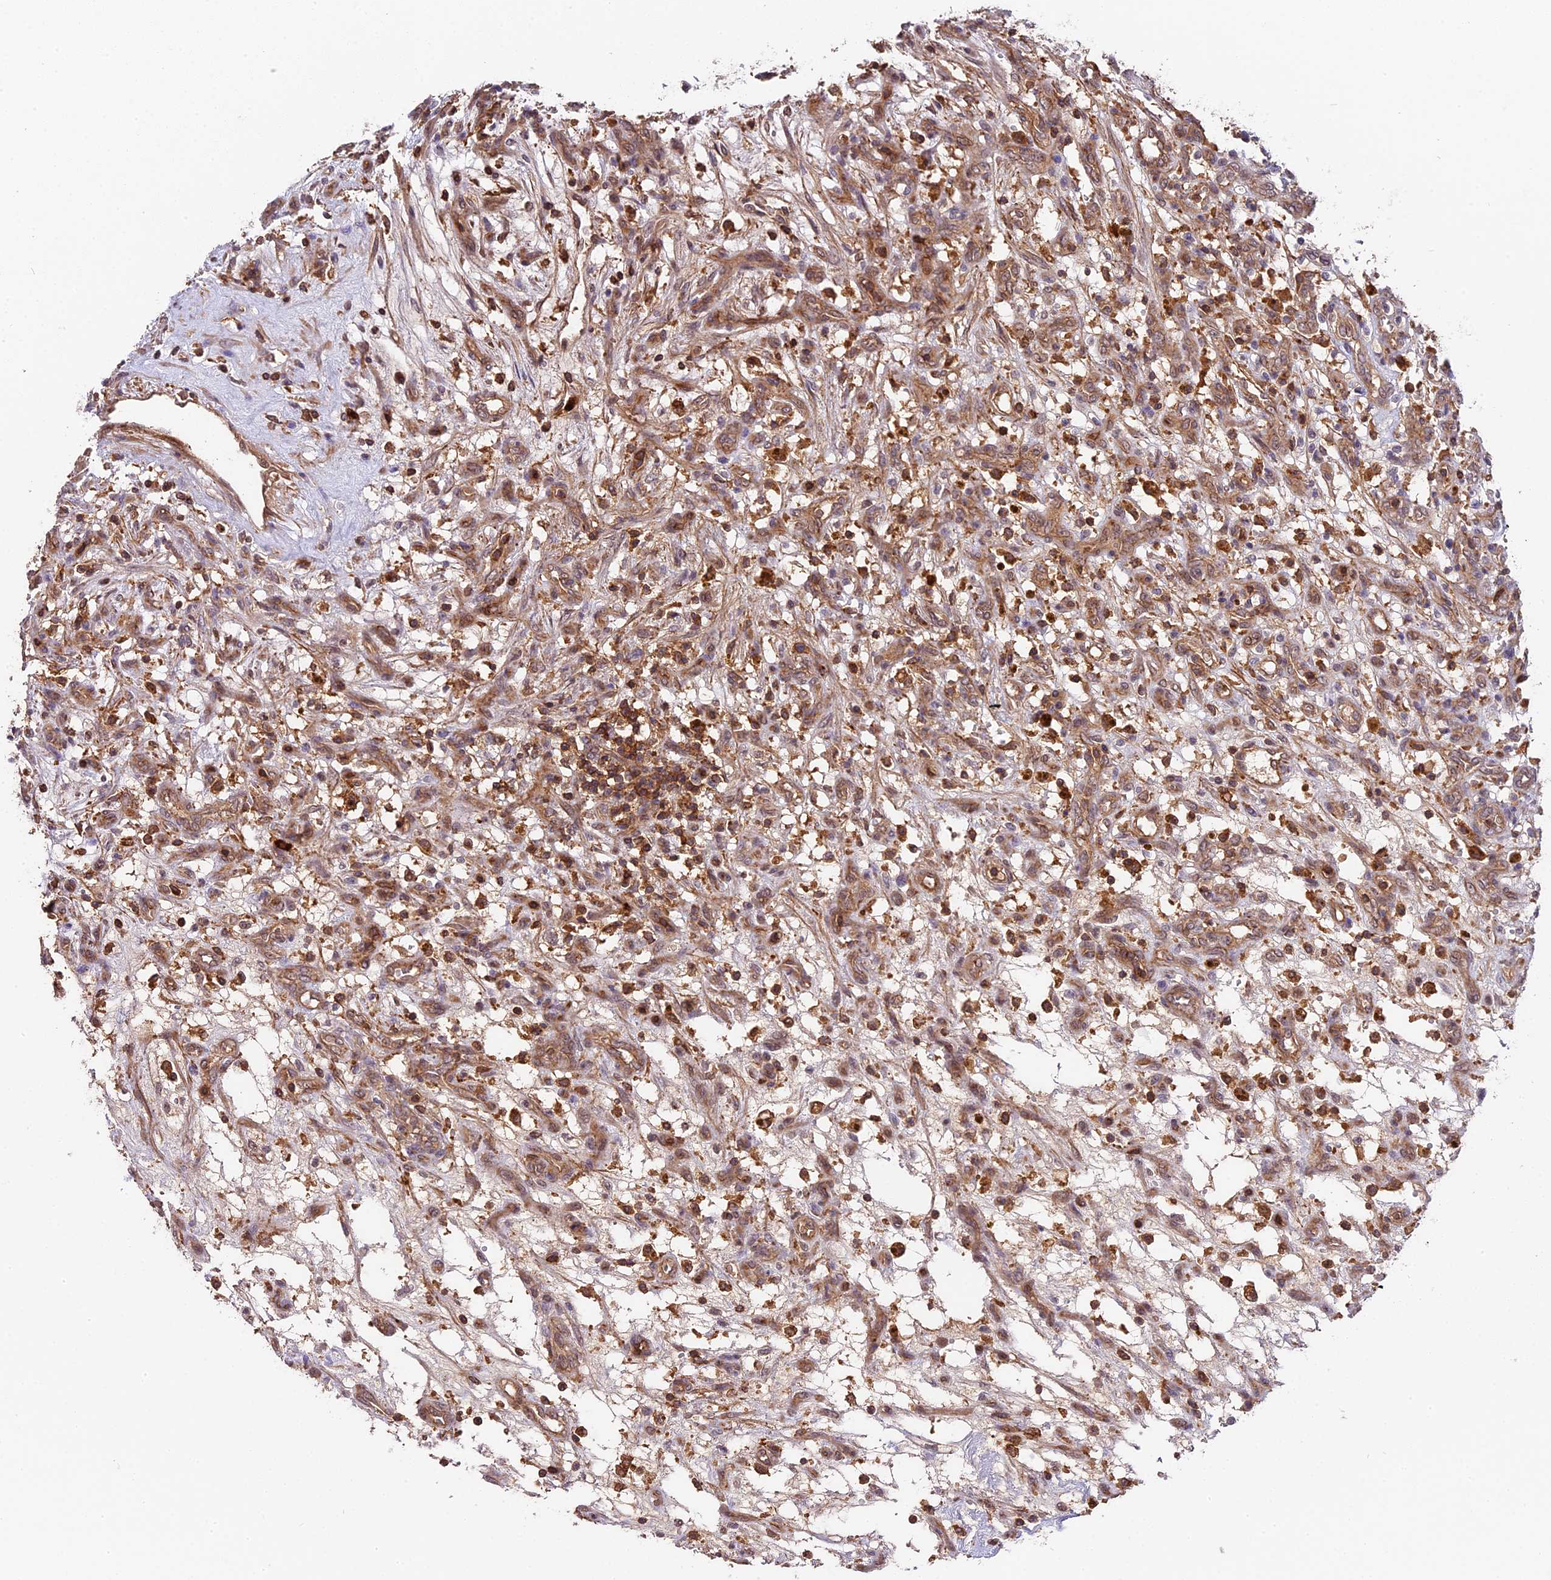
{"staining": {"intensity": "weak", "quantity": "<25%", "location": "cytoplasmic/membranous"}, "tissue": "renal cancer", "cell_type": "Tumor cells", "image_type": "cancer", "snomed": [{"axis": "morphology", "description": "Adenocarcinoma, NOS"}, {"axis": "topography", "description": "Kidney"}], "caption": "Tumor cells show no significant protein staining in adenocarcinoma (renal). (DAB immunohistochemistry visualized using brightfield microscopy, high magnification).", "gene": "SKIDA1", "patient": {"sex": "female", "age": 57}}